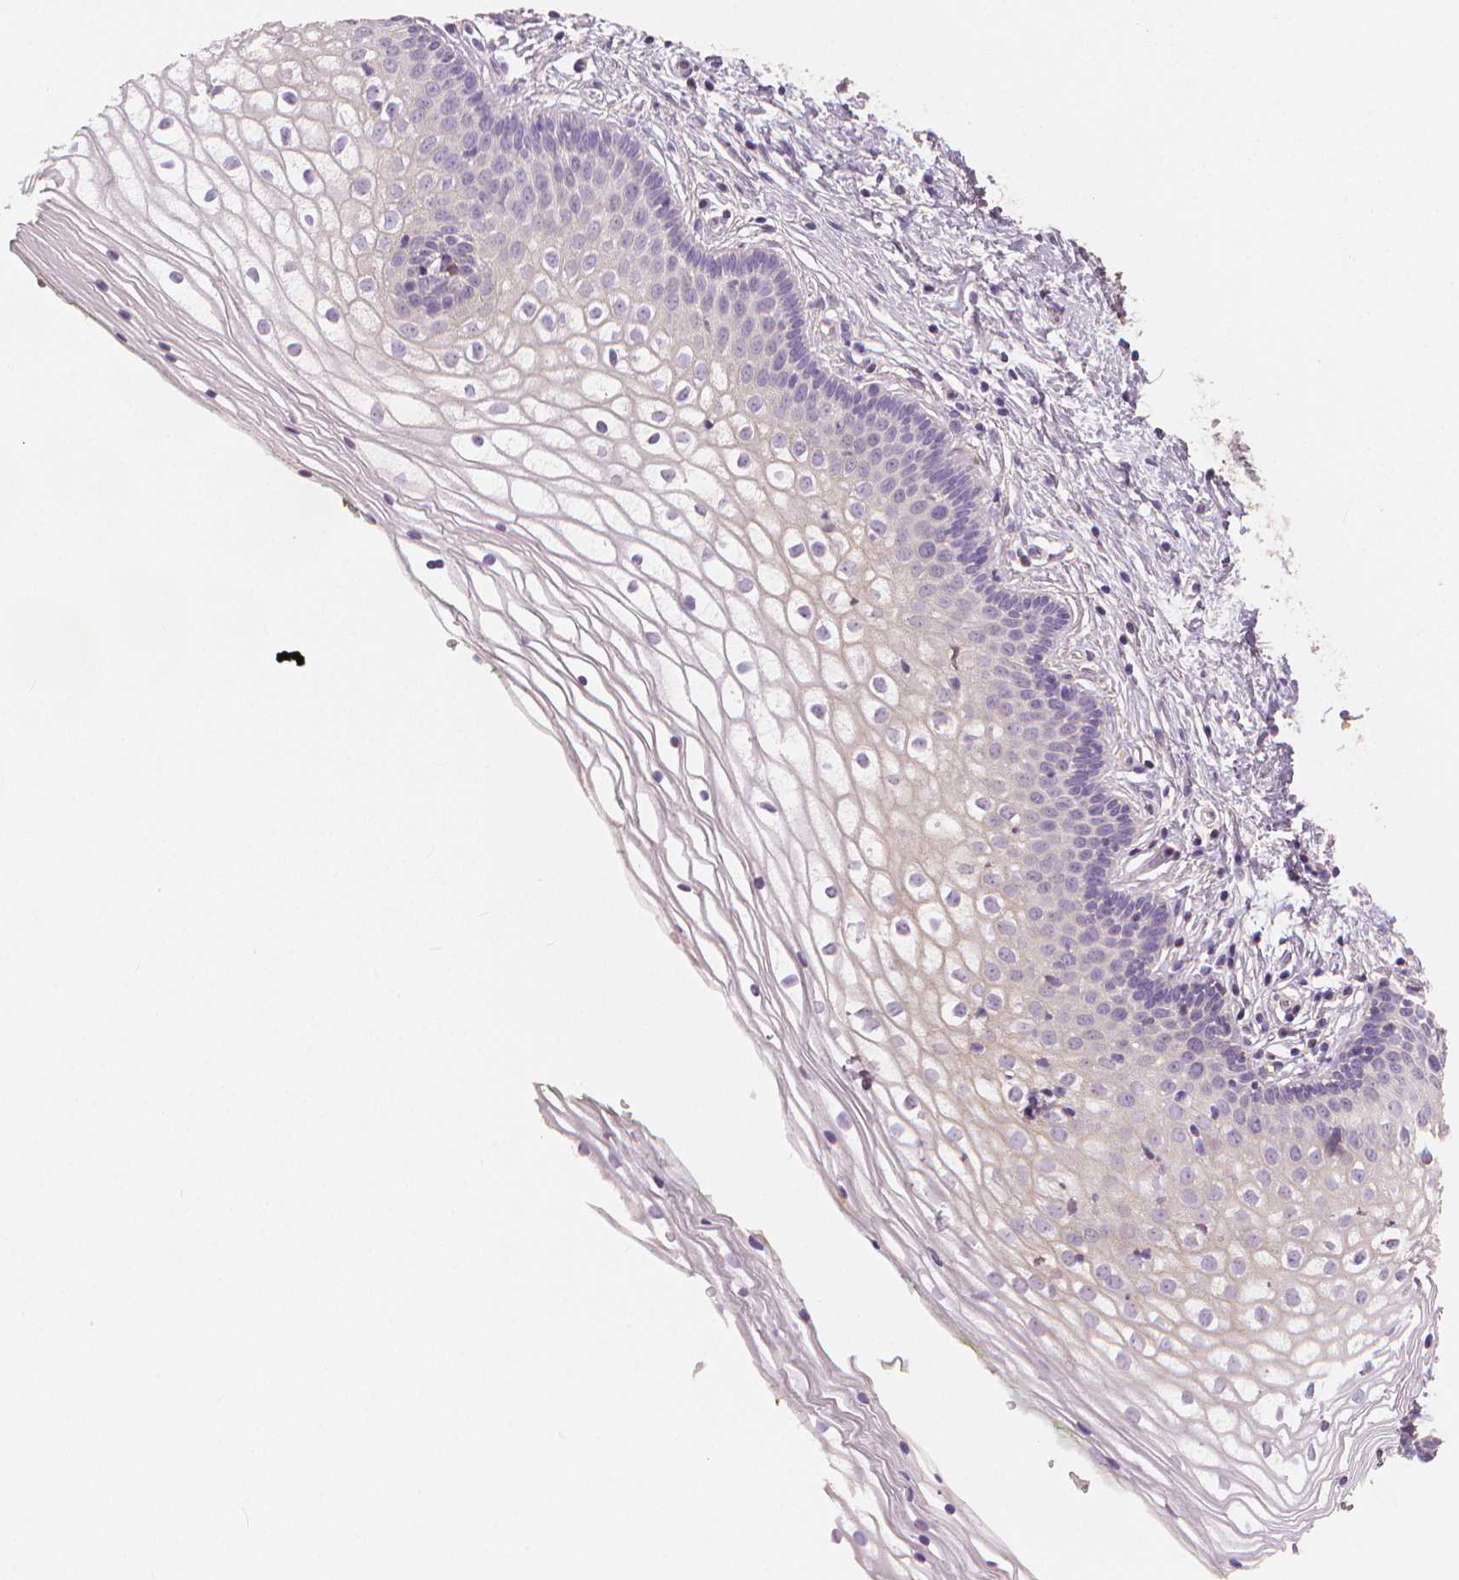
{"staining": {"intensity": "negative", "quantity": "none", "location": "none"}, "tissue": "vagina", "cell_type": "Squamous epithelial cells", "image_type": "normal", "snomed": [{"axis": "morphology", "description": "Normal tissue, NOS"}, {"axis": "topography", "description": "Vagina"}], "caption": "An image of vagina stained for a protein shows no brown staining in squamous epithelial cells. (Brightfield microscopy of DAB (3,3'-diaminobenzidine) immunohistochemistry (IHC) at high magnification).", "gene": "APOA4", "patient": {"sex": "female", "age": 36}}